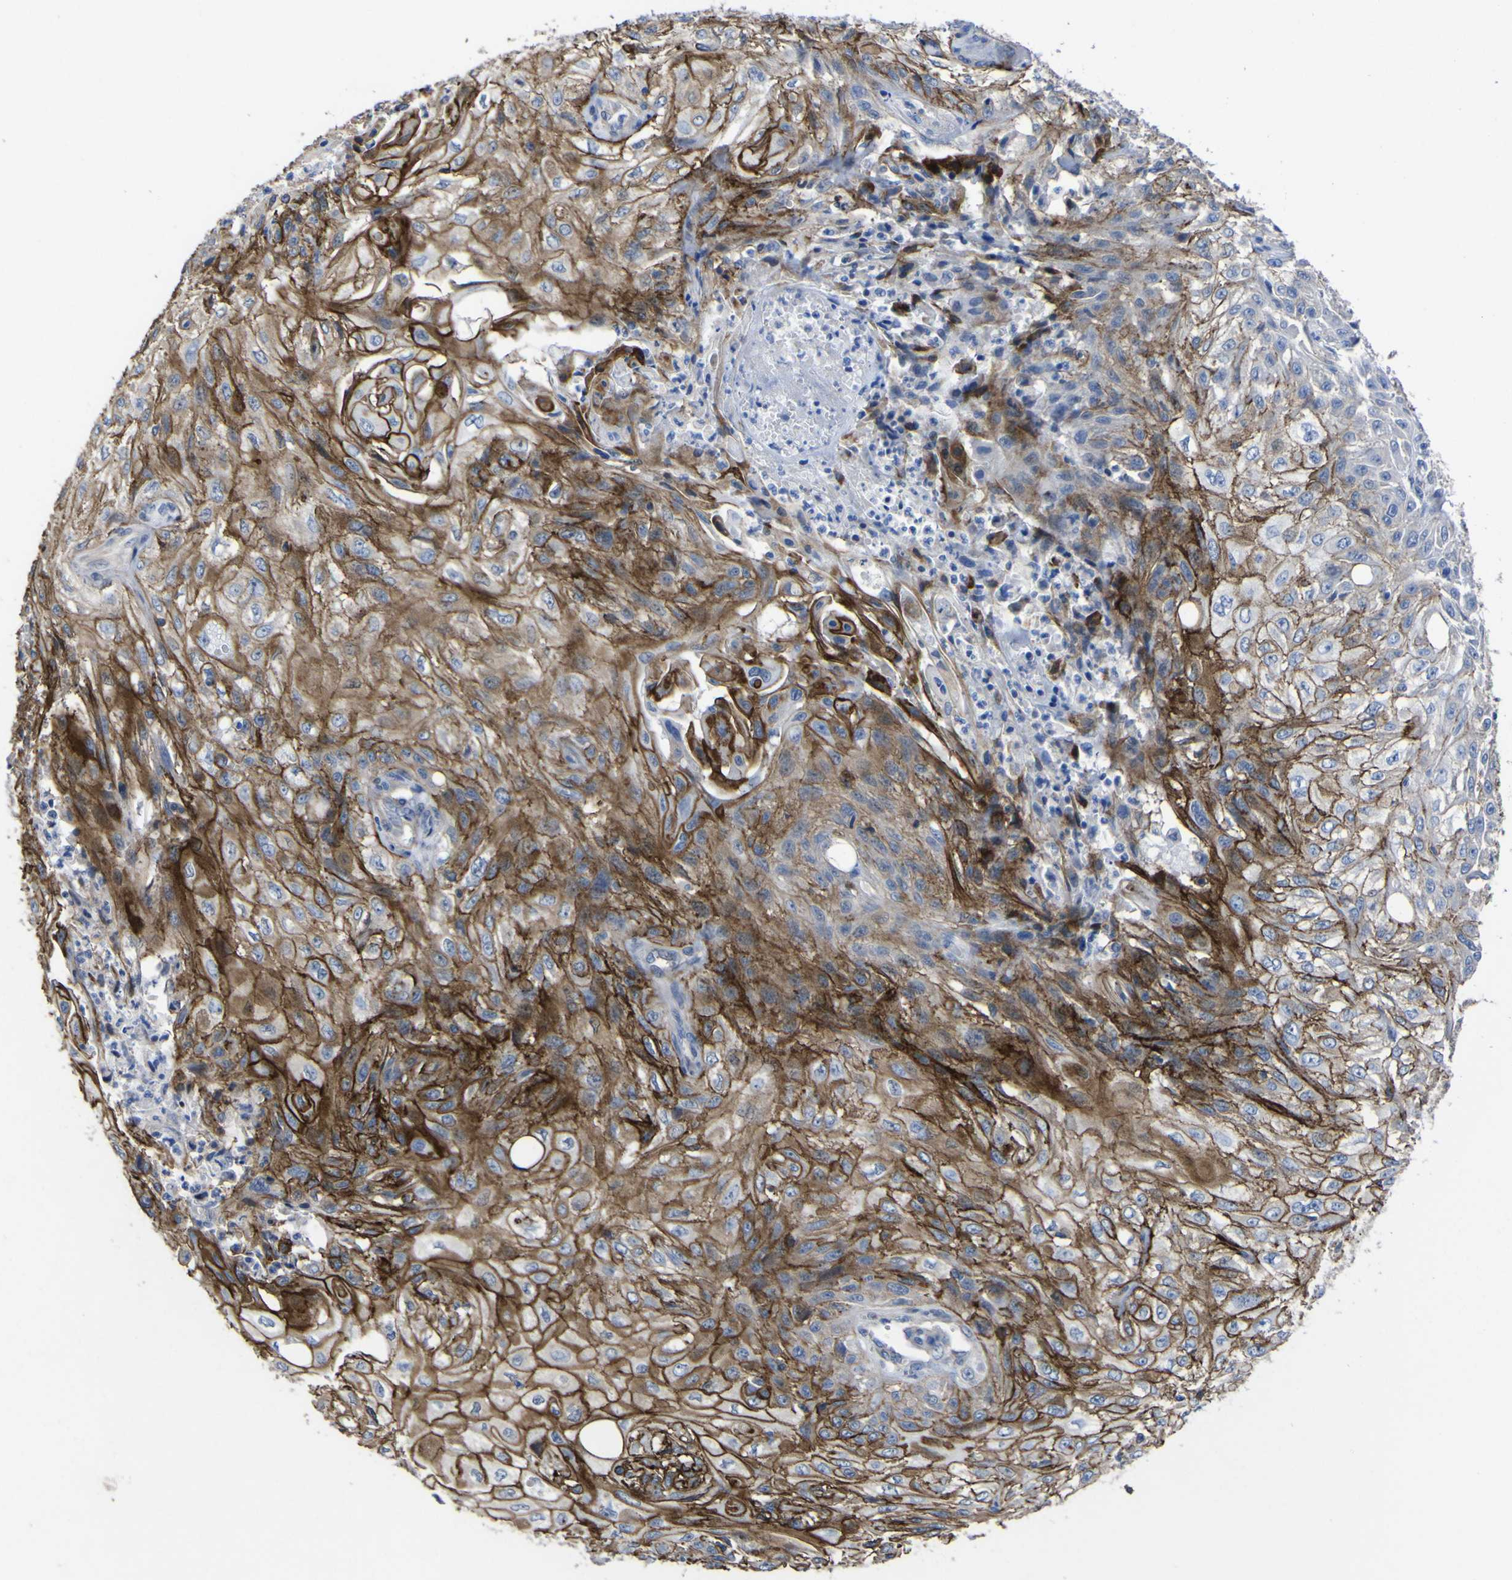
{"staining": {"intensity": "strong", "quantity": ">75%", "location": "cytoplasmic/membranous"}, "tissue": "skin cancer", "cell_type": "Tumor cells", "image_type": "cancer", "snomed": [{"axis": "morphology", "description": "Squamous cell carcinoma, NOS"}, {"axis": "topography", "description": "Skin"}], "caption": "Strong cytoplasmic/membranous positivity is seen in about >75% of tumor cells in skin squamous cell carcinoma.", "gene": "AGO4", "patient": {"sex": "male", "age": 75}}